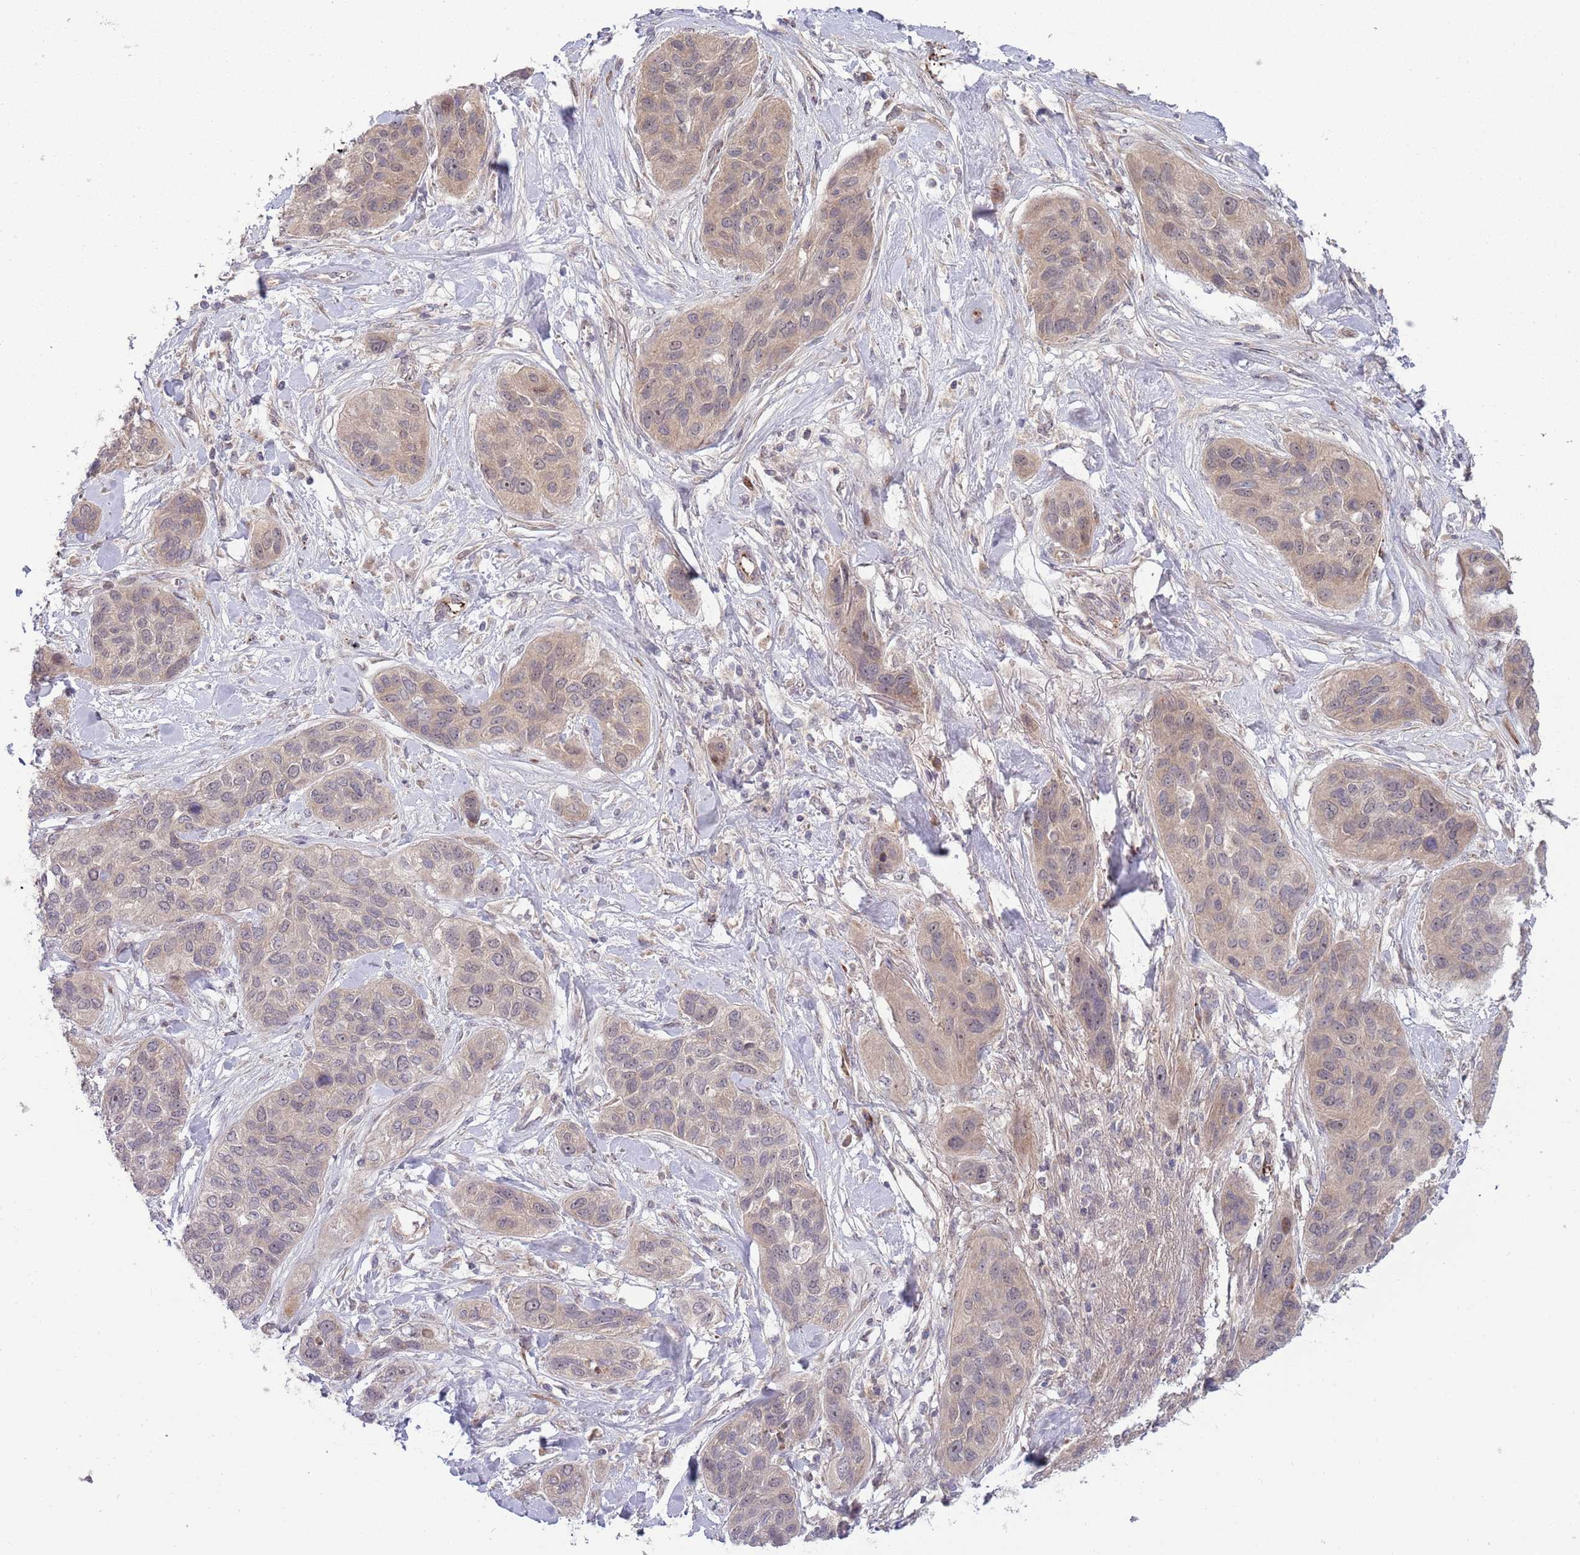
{"staining": {"intensity": "weak", "quantity": "25%-75%", "location": "cytoplasmic/membranous"}, "tissue": "lung cancer", "cell_type": "Tumor cells", "image_type": "cancer", "snomed": [{"axis": "morphology", "description": "Squamous cell carcinoma, NOS"}, {"axis": "topography", "description": "Lung"}], "caption": "Weak cytoplasmic/membranous protein expression is present in about 25%-75% of tumor cells in lung squamous cell carcinoma.", "gene": "NT5DC4", "patient": {"sex": "female", "age": 70}}